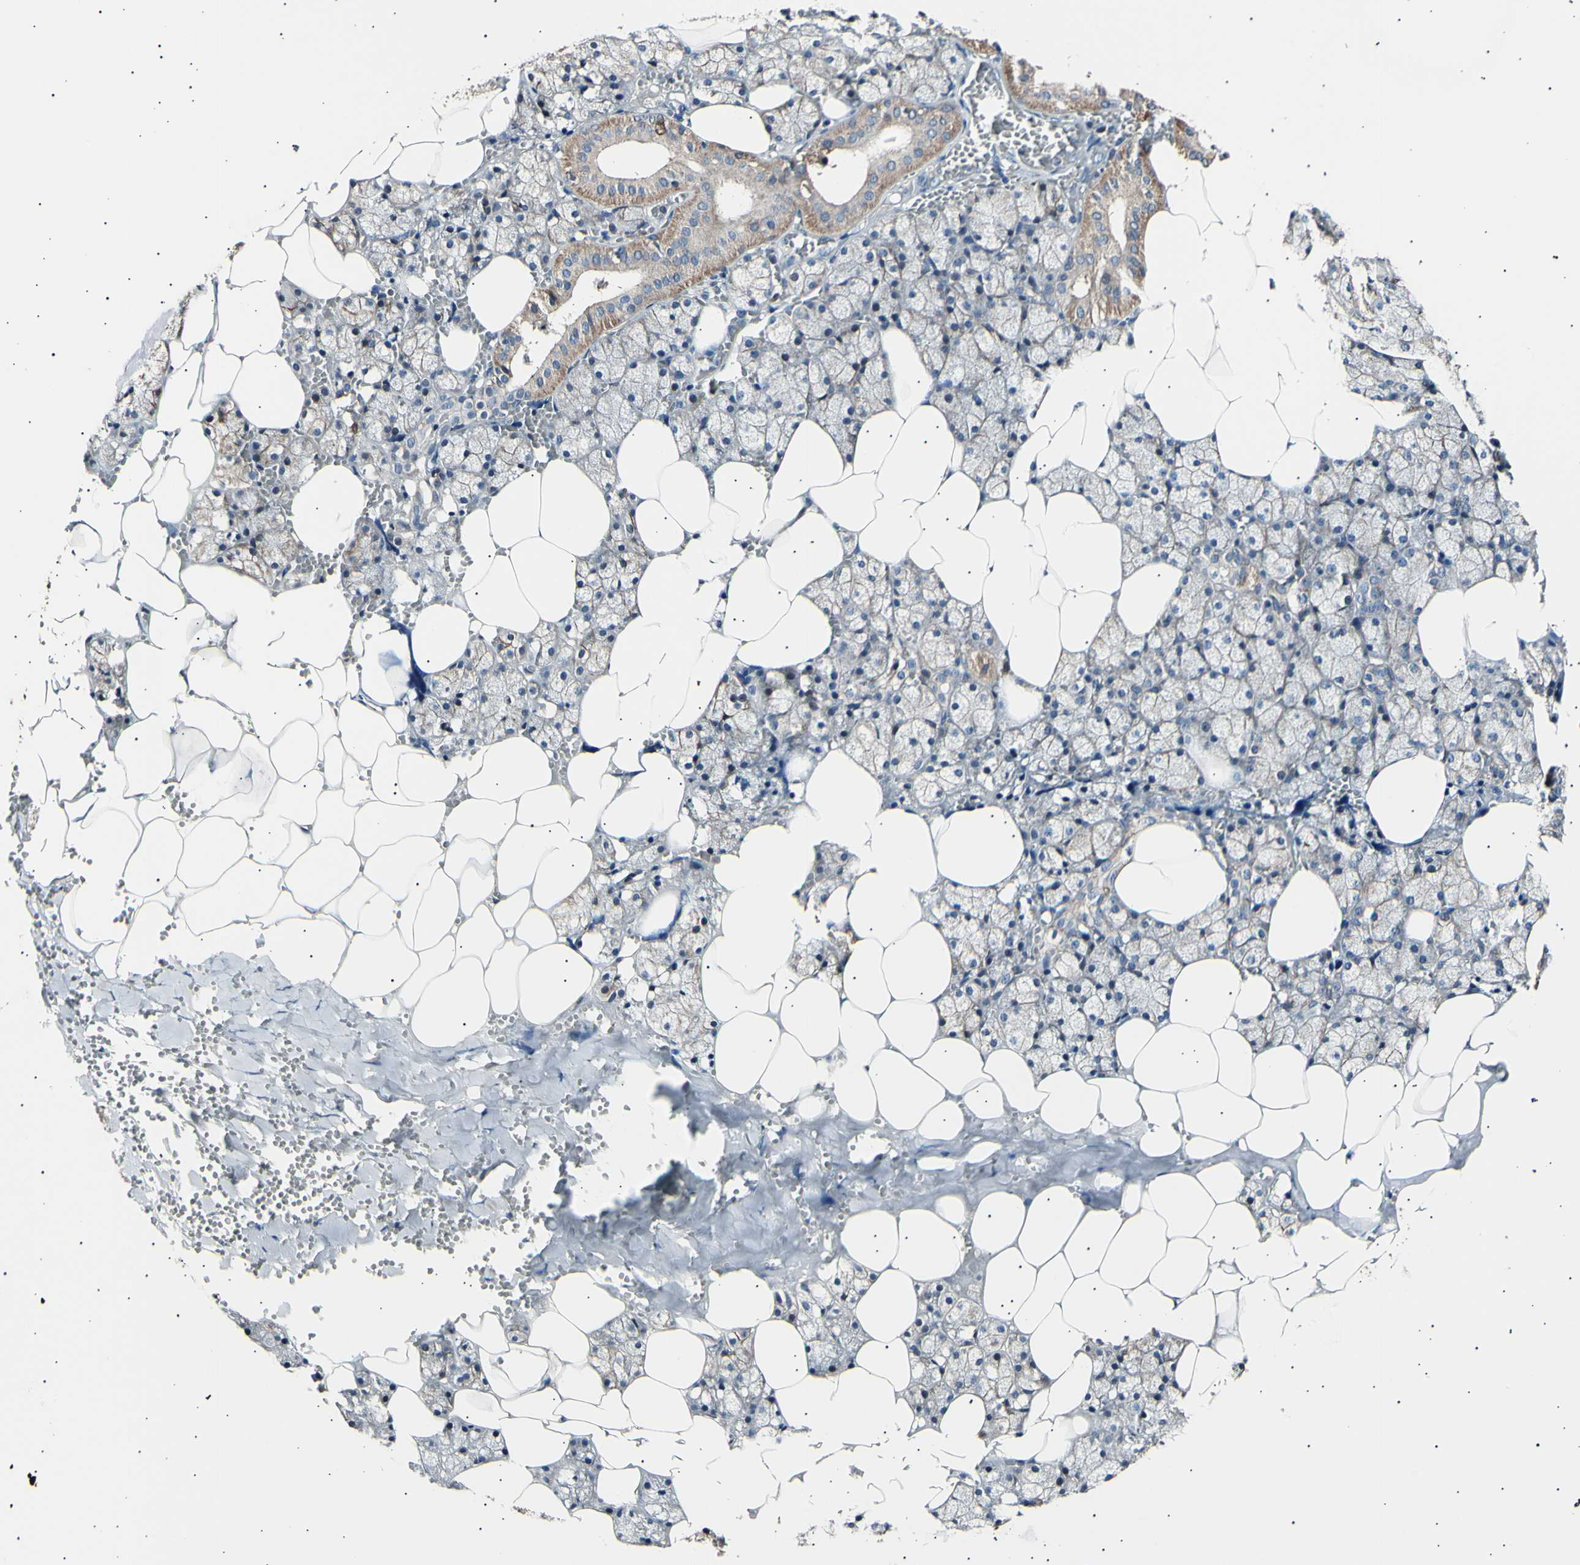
{"staining": {"intensity": "weak", "quantity": ">75%", "location": "cytoplasmic/membranous"}, "tissue": "salivary gland", "cell_type": "Glandular cells", "image_type": "normal", "snomed": [{"axis": "morphology", "description": "Normal tissue, NOS"}, {"axis": "topography", "description": "Salivary gland"}], "caption": "A brown stain highlights weak cytoplasmic/membranous staining of a protein in glandular cells of normal human salivary gland. (DAB (3,3'-diaminobenzidine) IHC with brightfield microscopy, high magnification).", "gene": "ITGA6", "patient": {"sex": "male", "age": 62}}